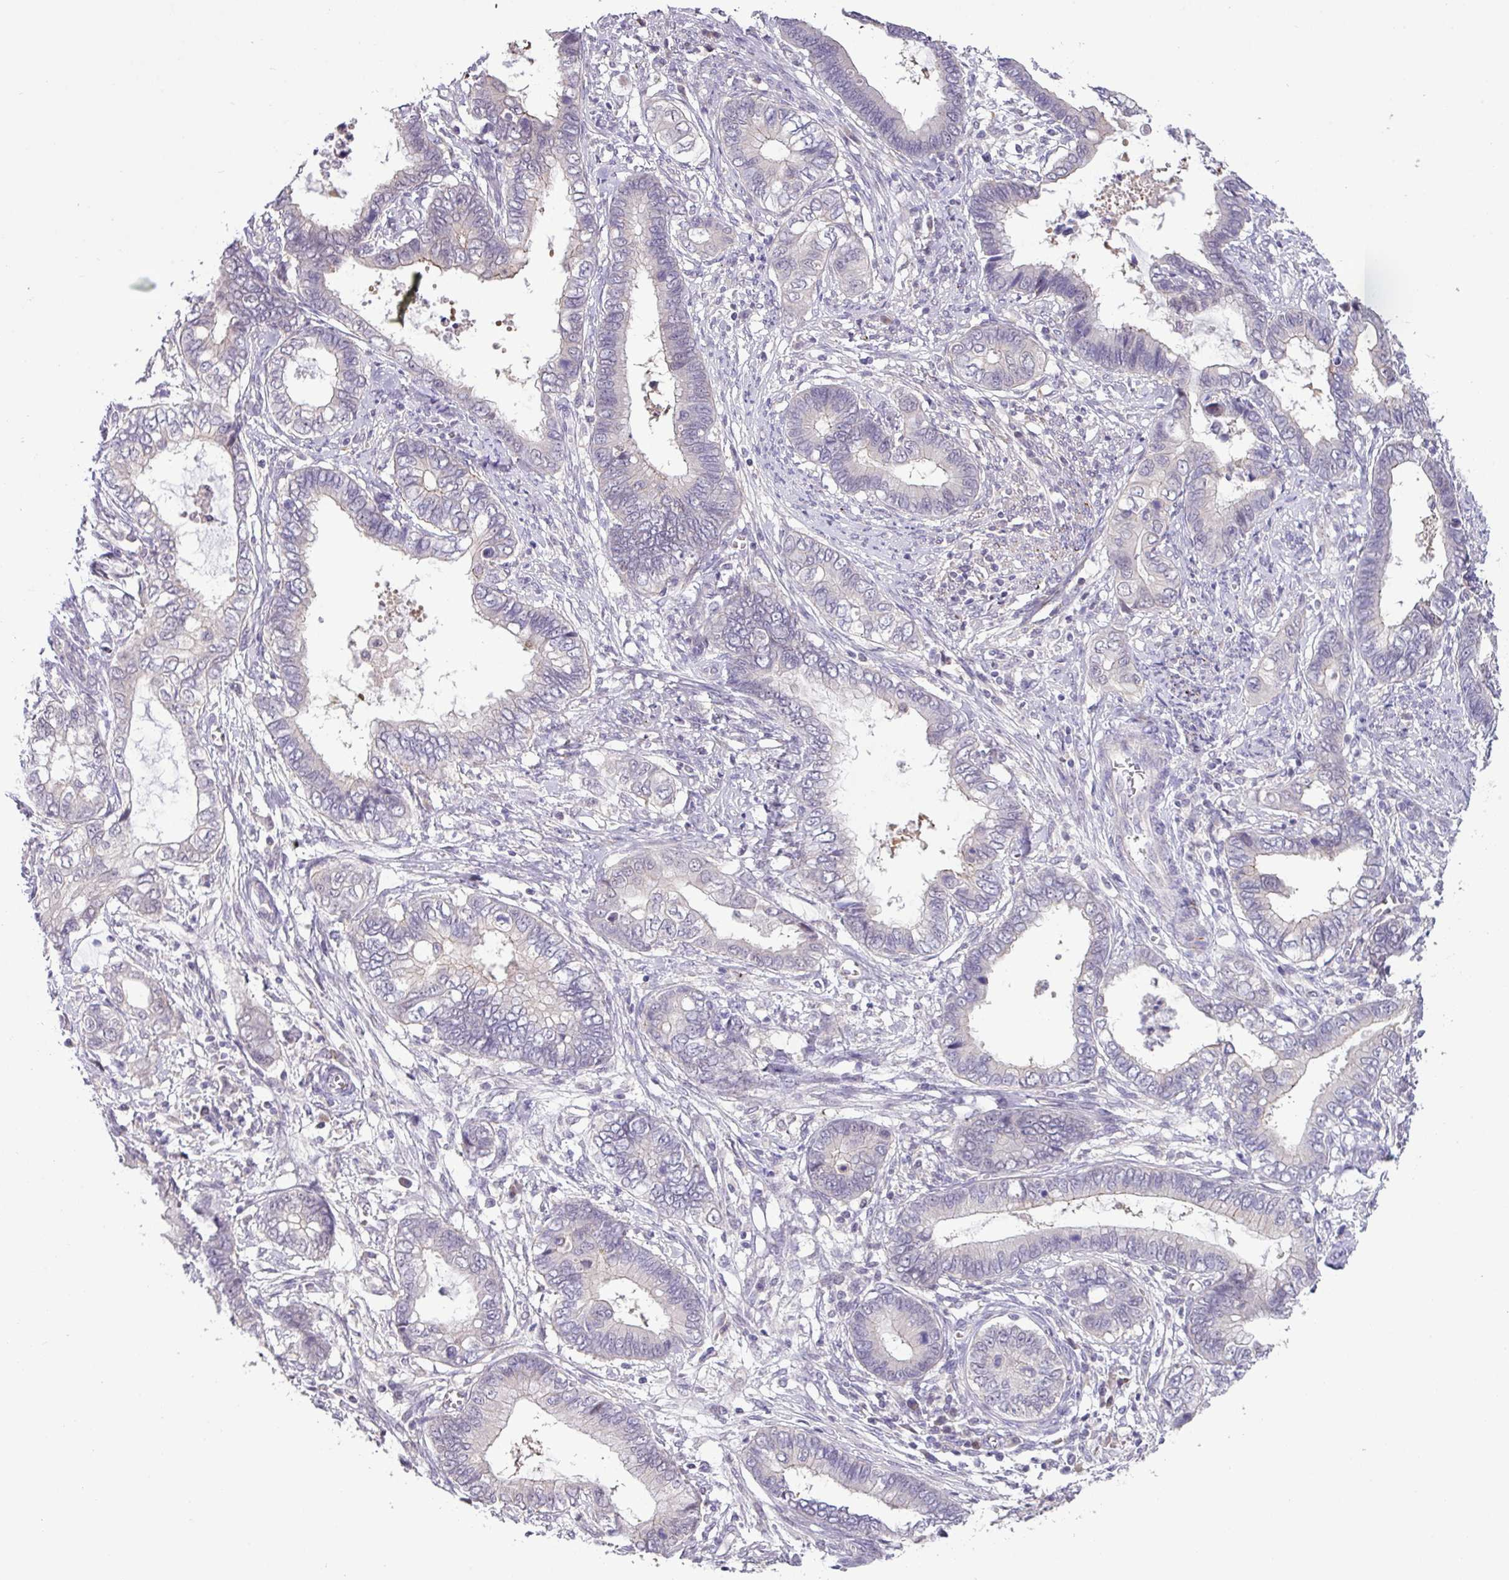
{"staining": {"intensity": "negative", "quantity": "none", "location": "none"}, "tissue": "cervical cancer", "cell_type": "Tumor cells", "image_type": "cancer", "snomed": [{"axis": "morphology", "description": "Adenocarcinoma, NOS"}, {"axis": "topography", "description": "Cervix"}], "caption": "Cervical cancer stained for a protein using immunohistochemistry (IHC) demonstrates no staining tumor cells.", "gene": "RIPPLY1", "patient": {"sex": "female", "age": 44}}